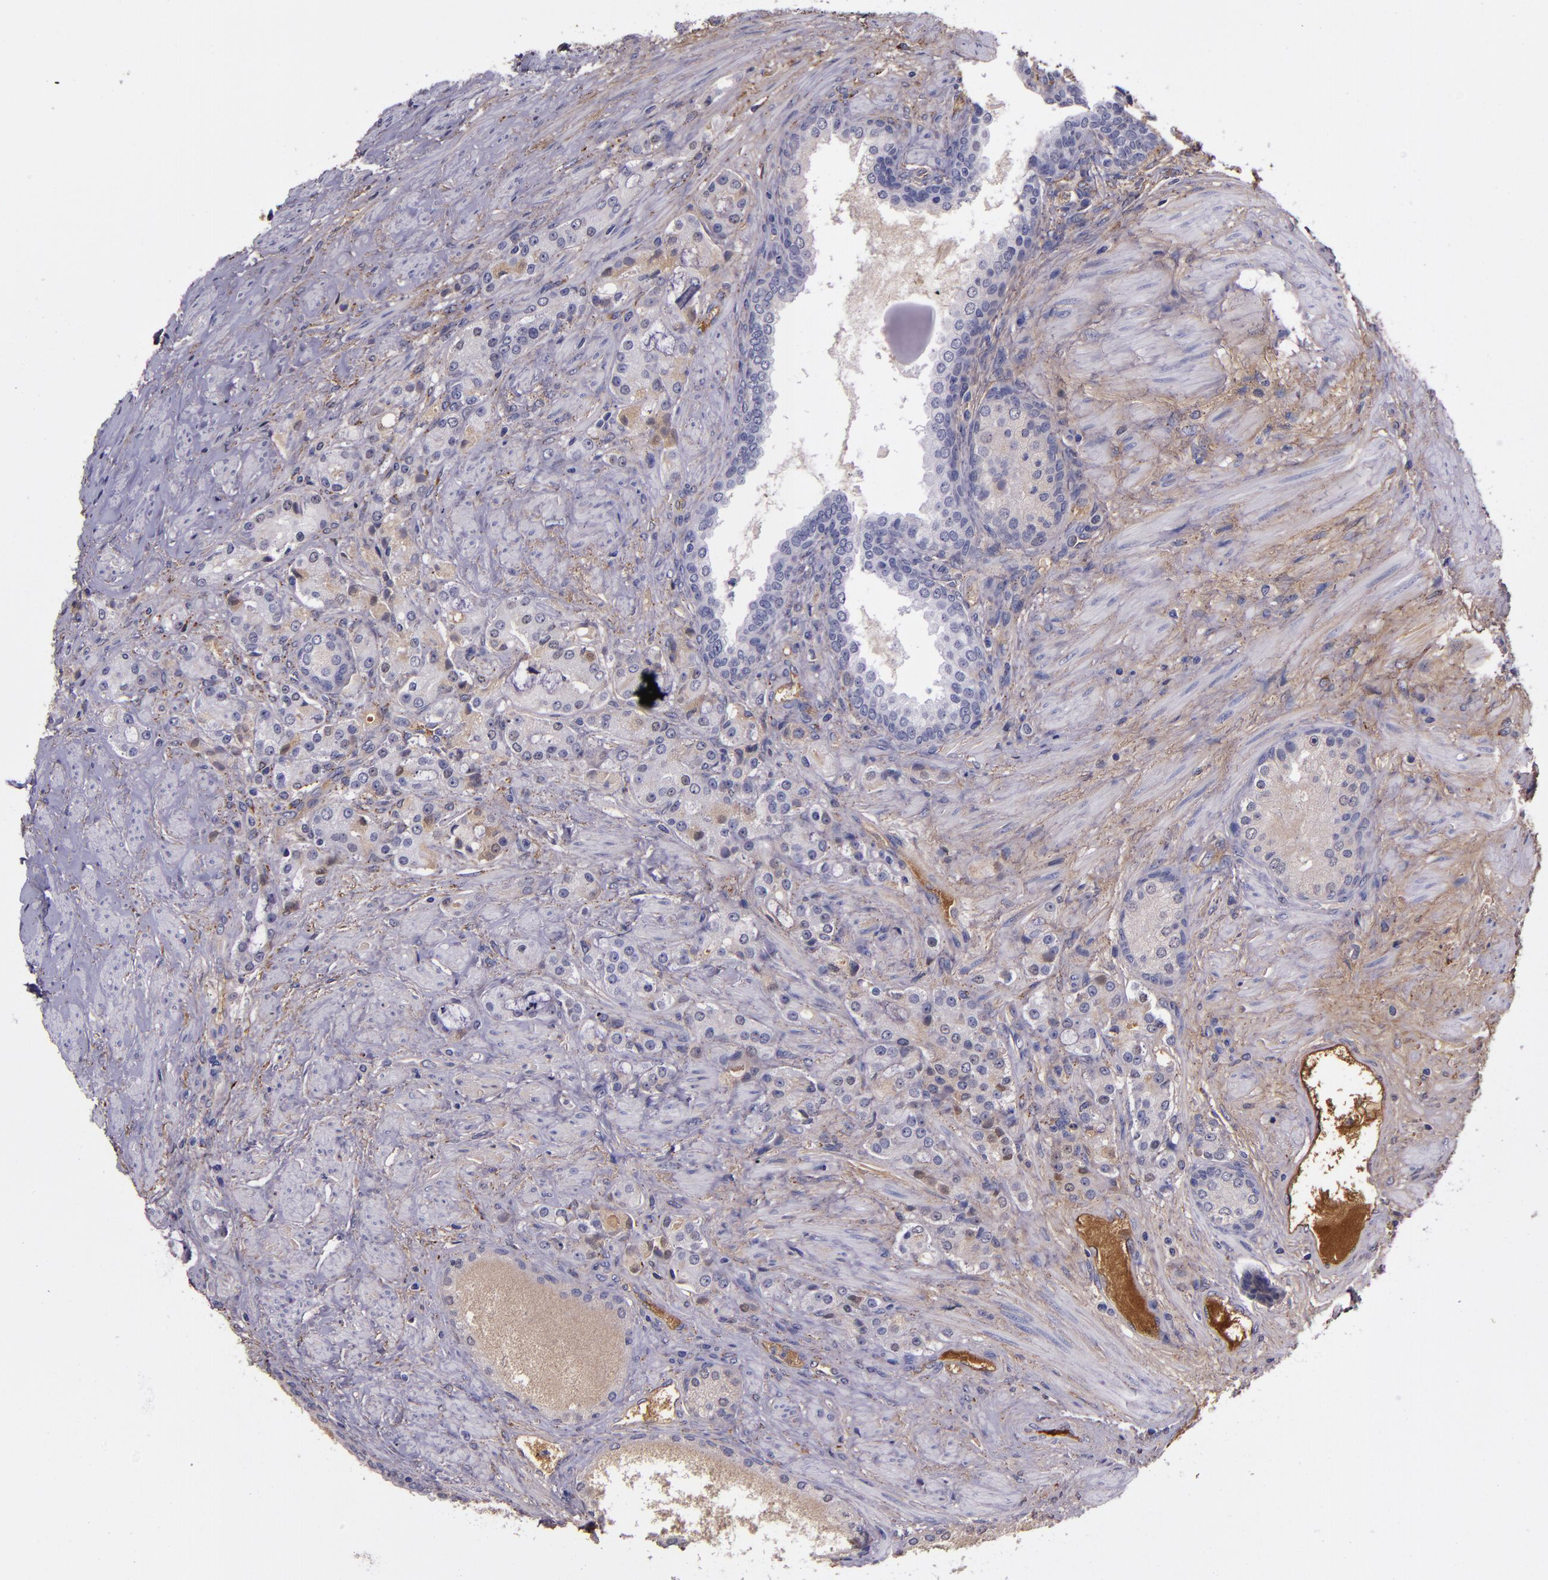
{"staining": {"intensity": "weak", "quantity": "25%-75%", "location": "cytoplasmic/membranous,nuclear"}, "tissue": "prostate cancer", "cell_type": "Tumor cells", "image_type": "cancer", "snomed": [{"axis": "morphology", "description": "Adenocarcinoma, Medium grade"}, {"axis": "topography", "description": "Prostate"}], "caption": "This histopathology image exhibits immunohistochemistry staining of prostate medium-grade adenocarcinoma, with low weak cytoplasmic/membranous and nuclear expression in approximately 25%-75% of tumor cells.", "gene": "A2M", "patient": {"sex": "male", "age": 72}}